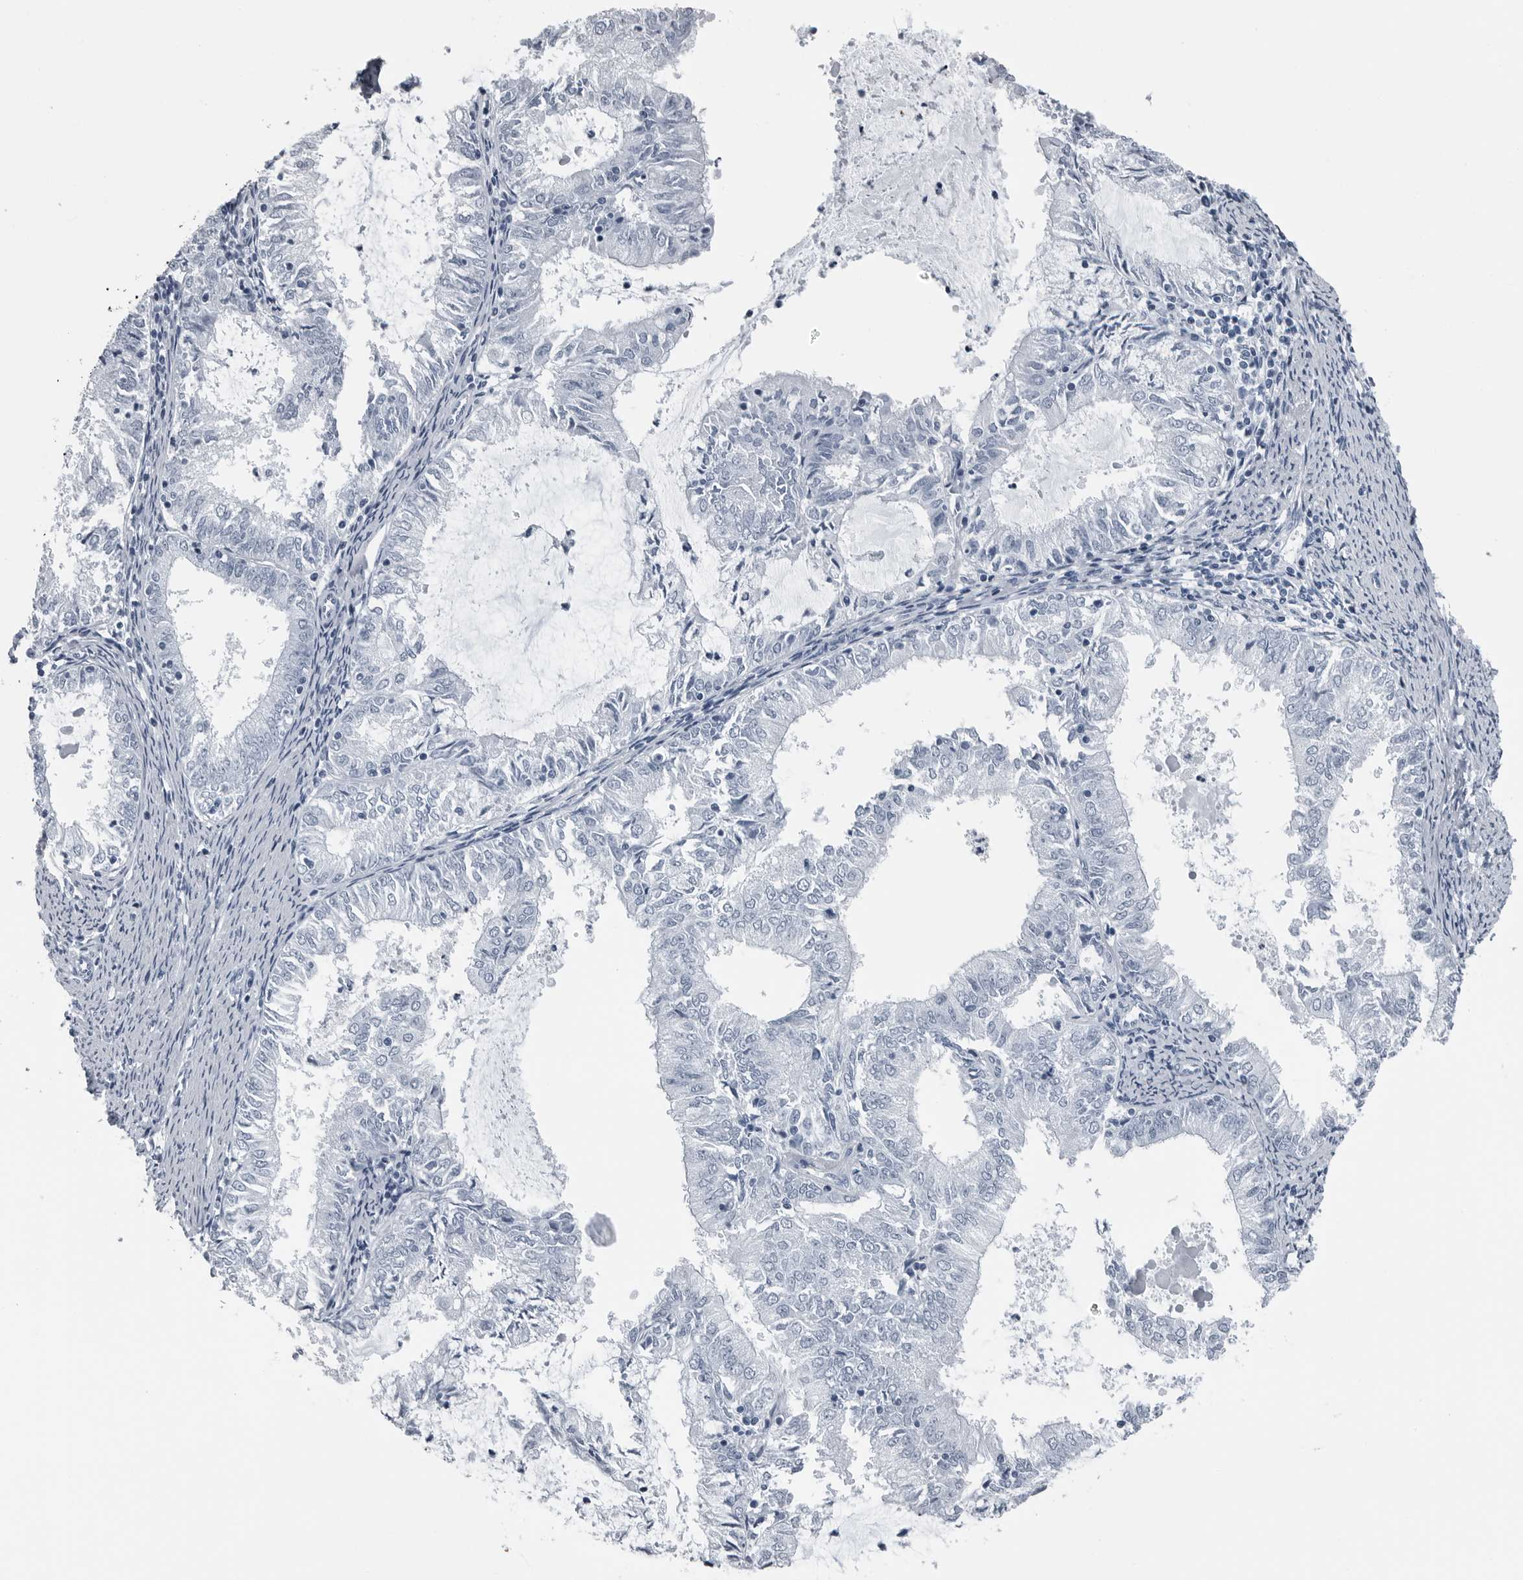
{"staining": {"intensity": "negative", "quantity": "none", "location": "none"}, "tissue": "endometrial cancer", "cell_type": "Tumor cells", "image_type": "cancer", "snomed": [{"axis": "morphology", "description": "Adenocarcinoma, NOS"}, {"axis": "topography", "description": "Endometrium"}], "caption": "A high-resolution histopathology image shows IHC staining of endometrial adenocarcinoma, which displays no significant staining in tumor cells.", "gene": "SPINK1", "patient": {"sex": "female", "age": 57}}